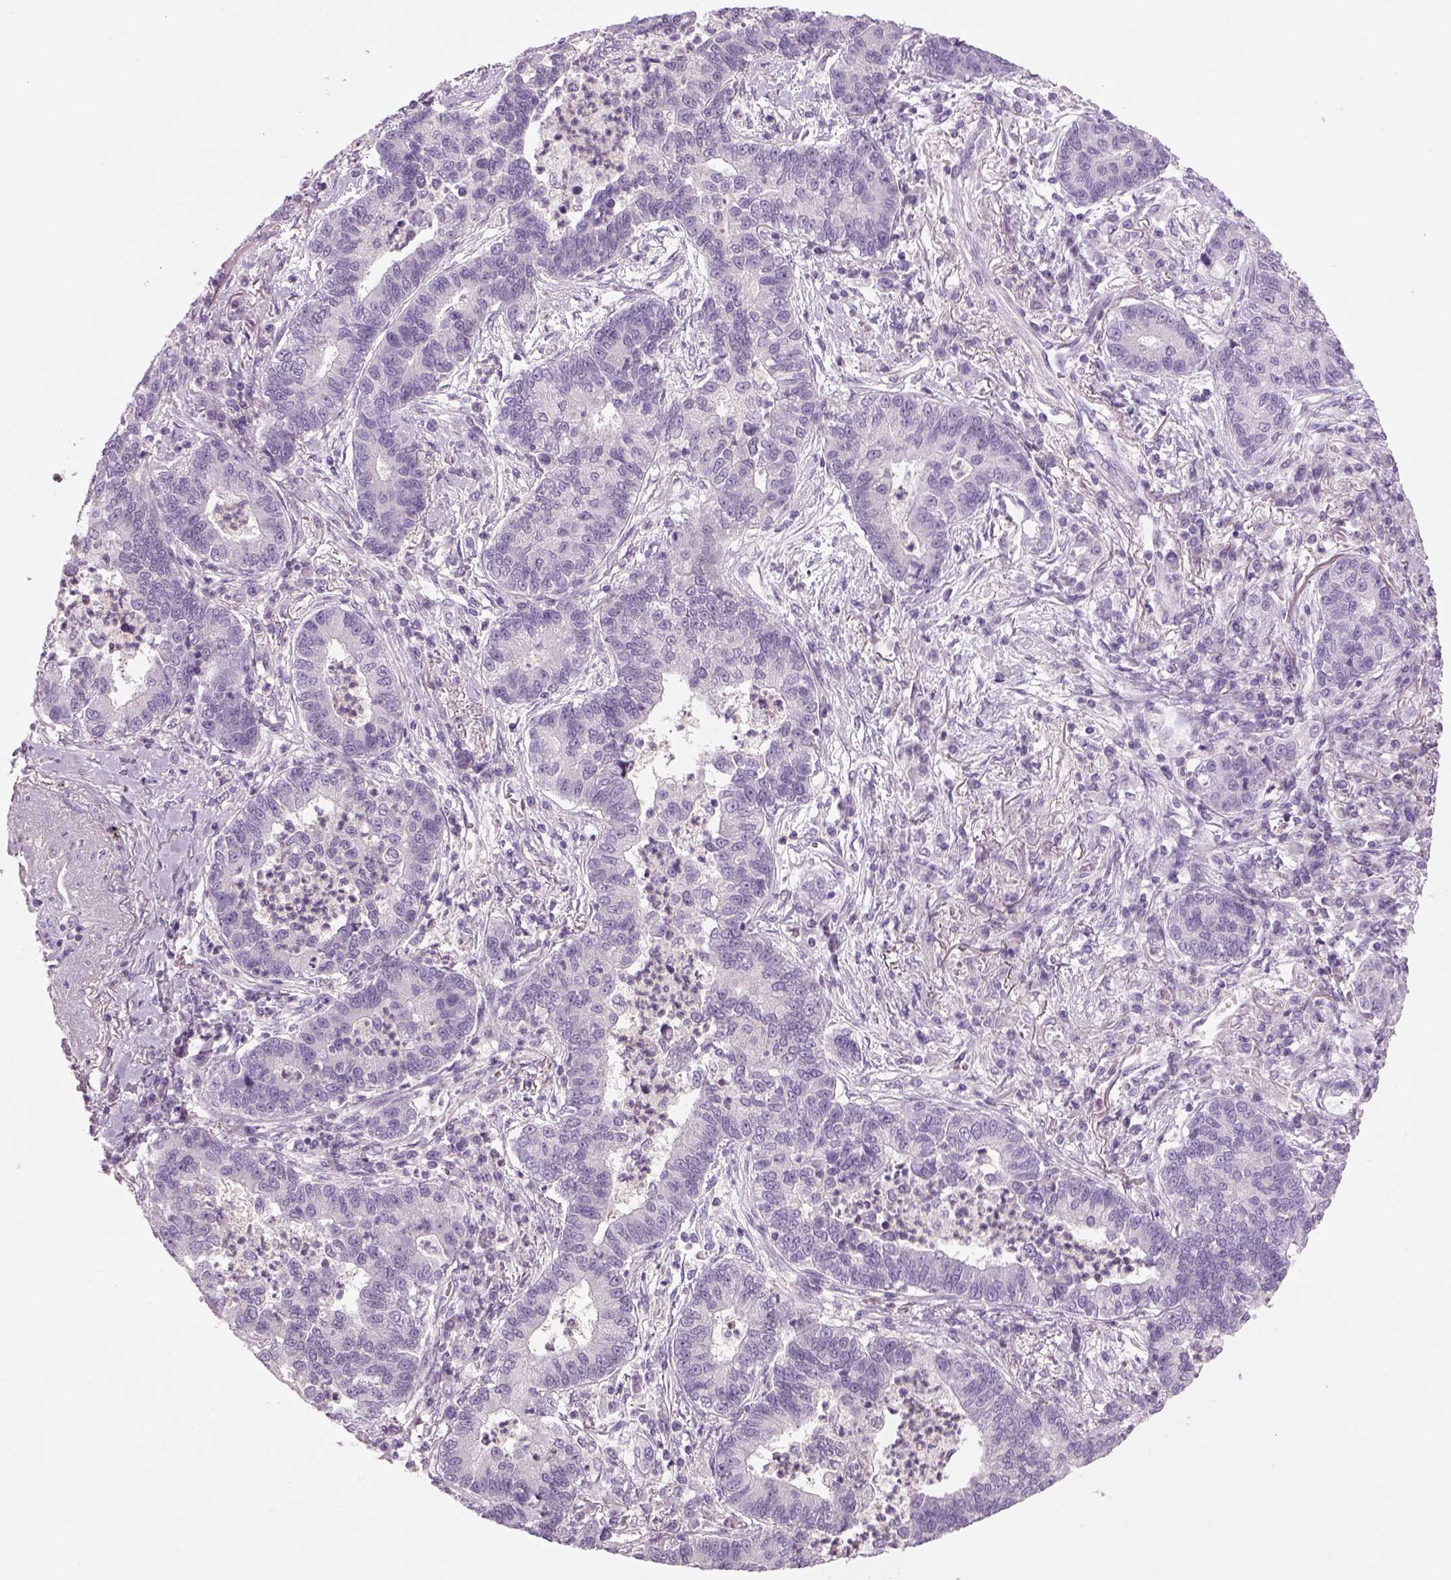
{"staining": {"intensity": "negative", "quantity": "none", "location": "none"}, "tissue": "lung cancer", "cell_type": "Tumor cells", "image_type": "cancer", "snomed": [{"axis": "morphology", "description": "Adenocarcinoma, NOS"}, {"axis": "topography", "description": "Lung"}], "caption": "The immunohistochemistry (IHC) histopathology image has no significant expression in tumor cells of lung cancer tissue.", "gene": "MDH1B", "patient": {"sex": "female", "age": 57}}